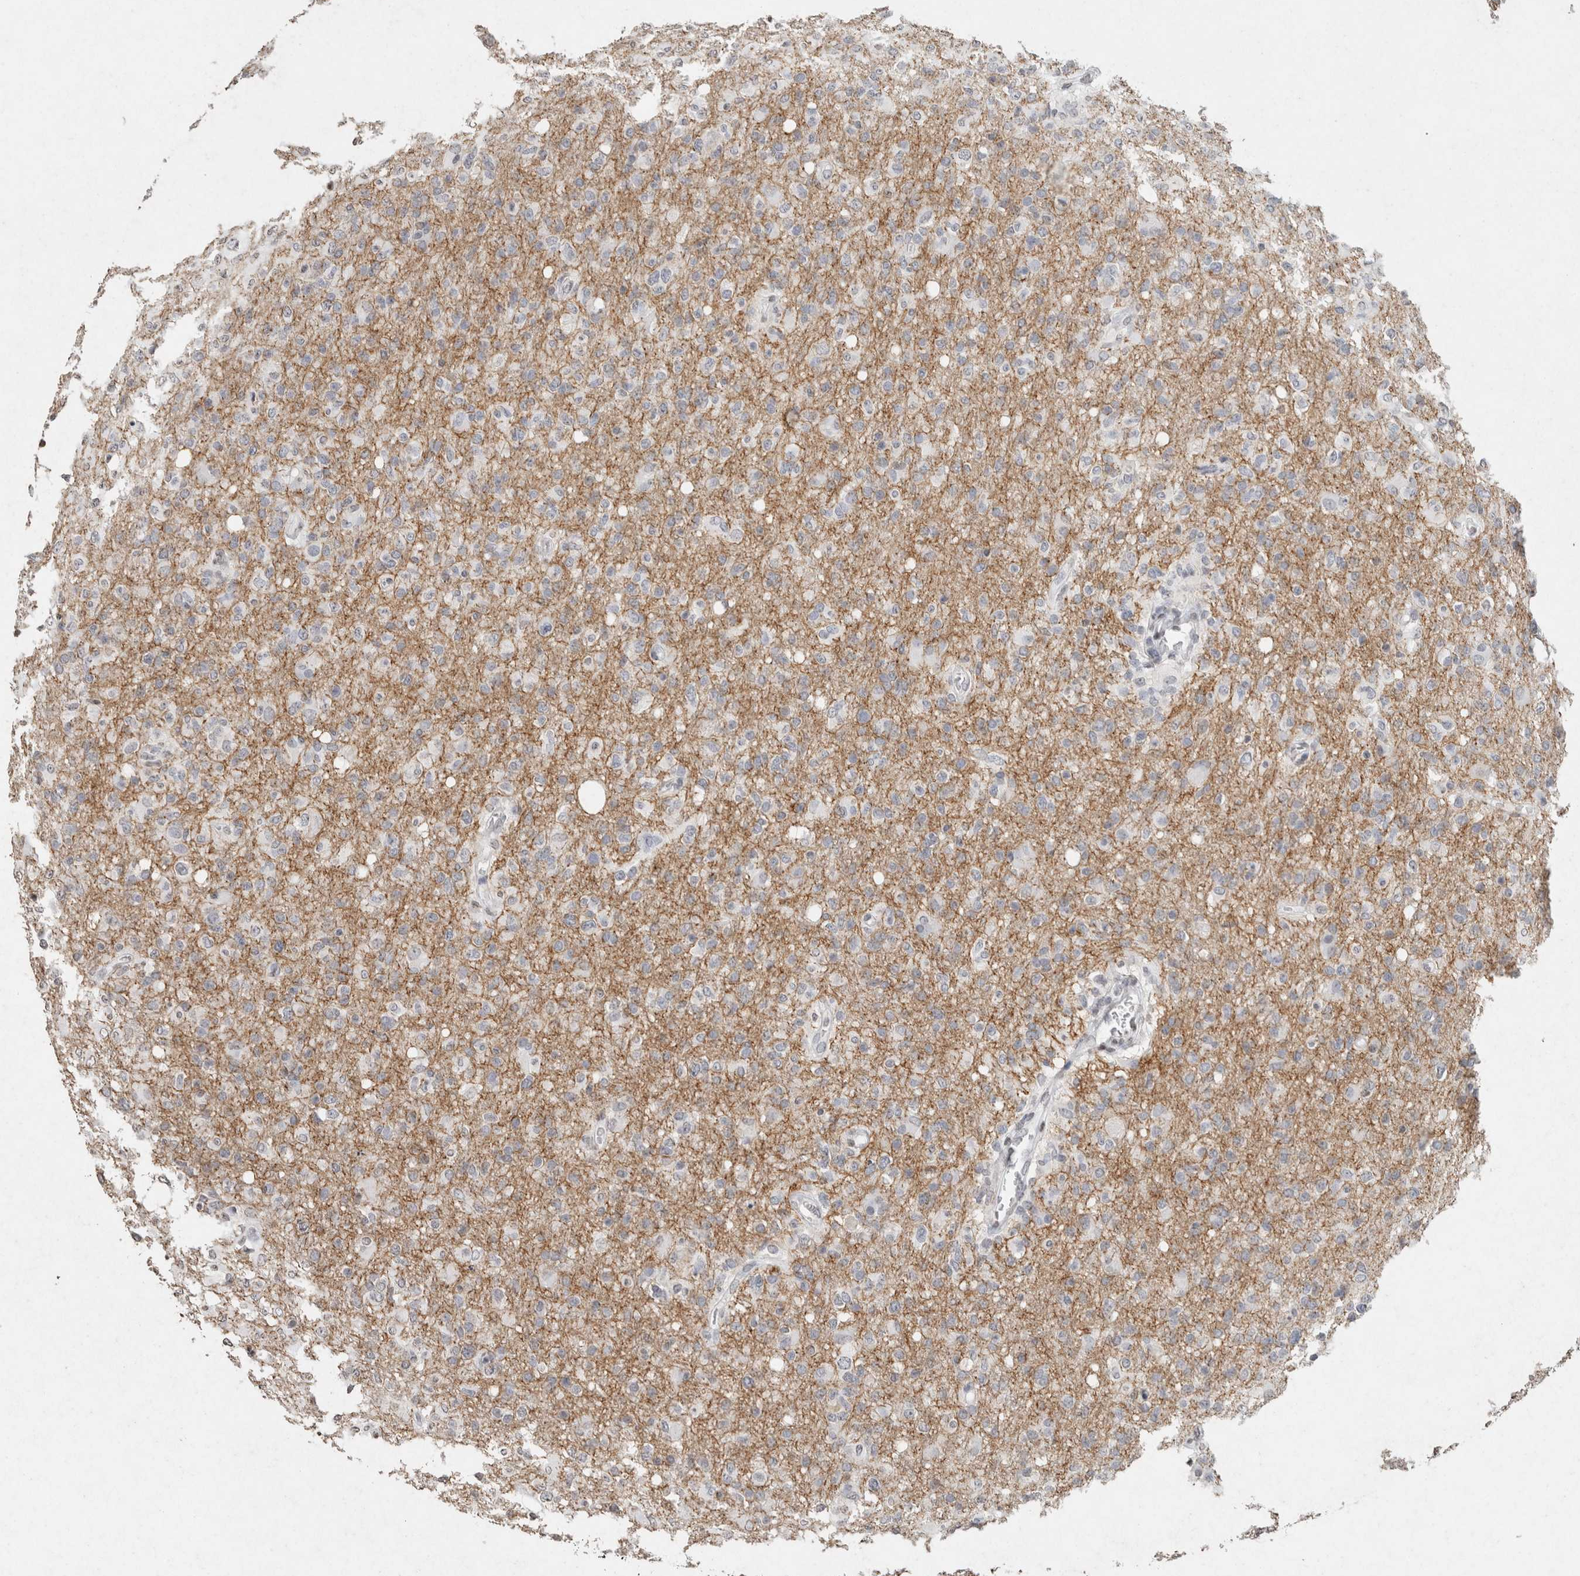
{"staining": {"intensity": "negative", "quantity": "none", "location": "none"}, "tissue": "glioma", "cell_type": "Tumor cells", "image_type": "cancer", "snomed": [{"axis": "morphology", "description": "Glioma, malignant, High grade"}, {"axis": "topography", "description": "Brain"}], "caption": "This is a micrograph of immunohistochemistry (IHC) staining of glioma, which shows no positivity in tumor cells. (DAB immunohistochemistry (IHC) visualized using brightfield microscopy, high magnification).", "gene": "CNTN1", "patient": {"sex": "female", "age": 57}}